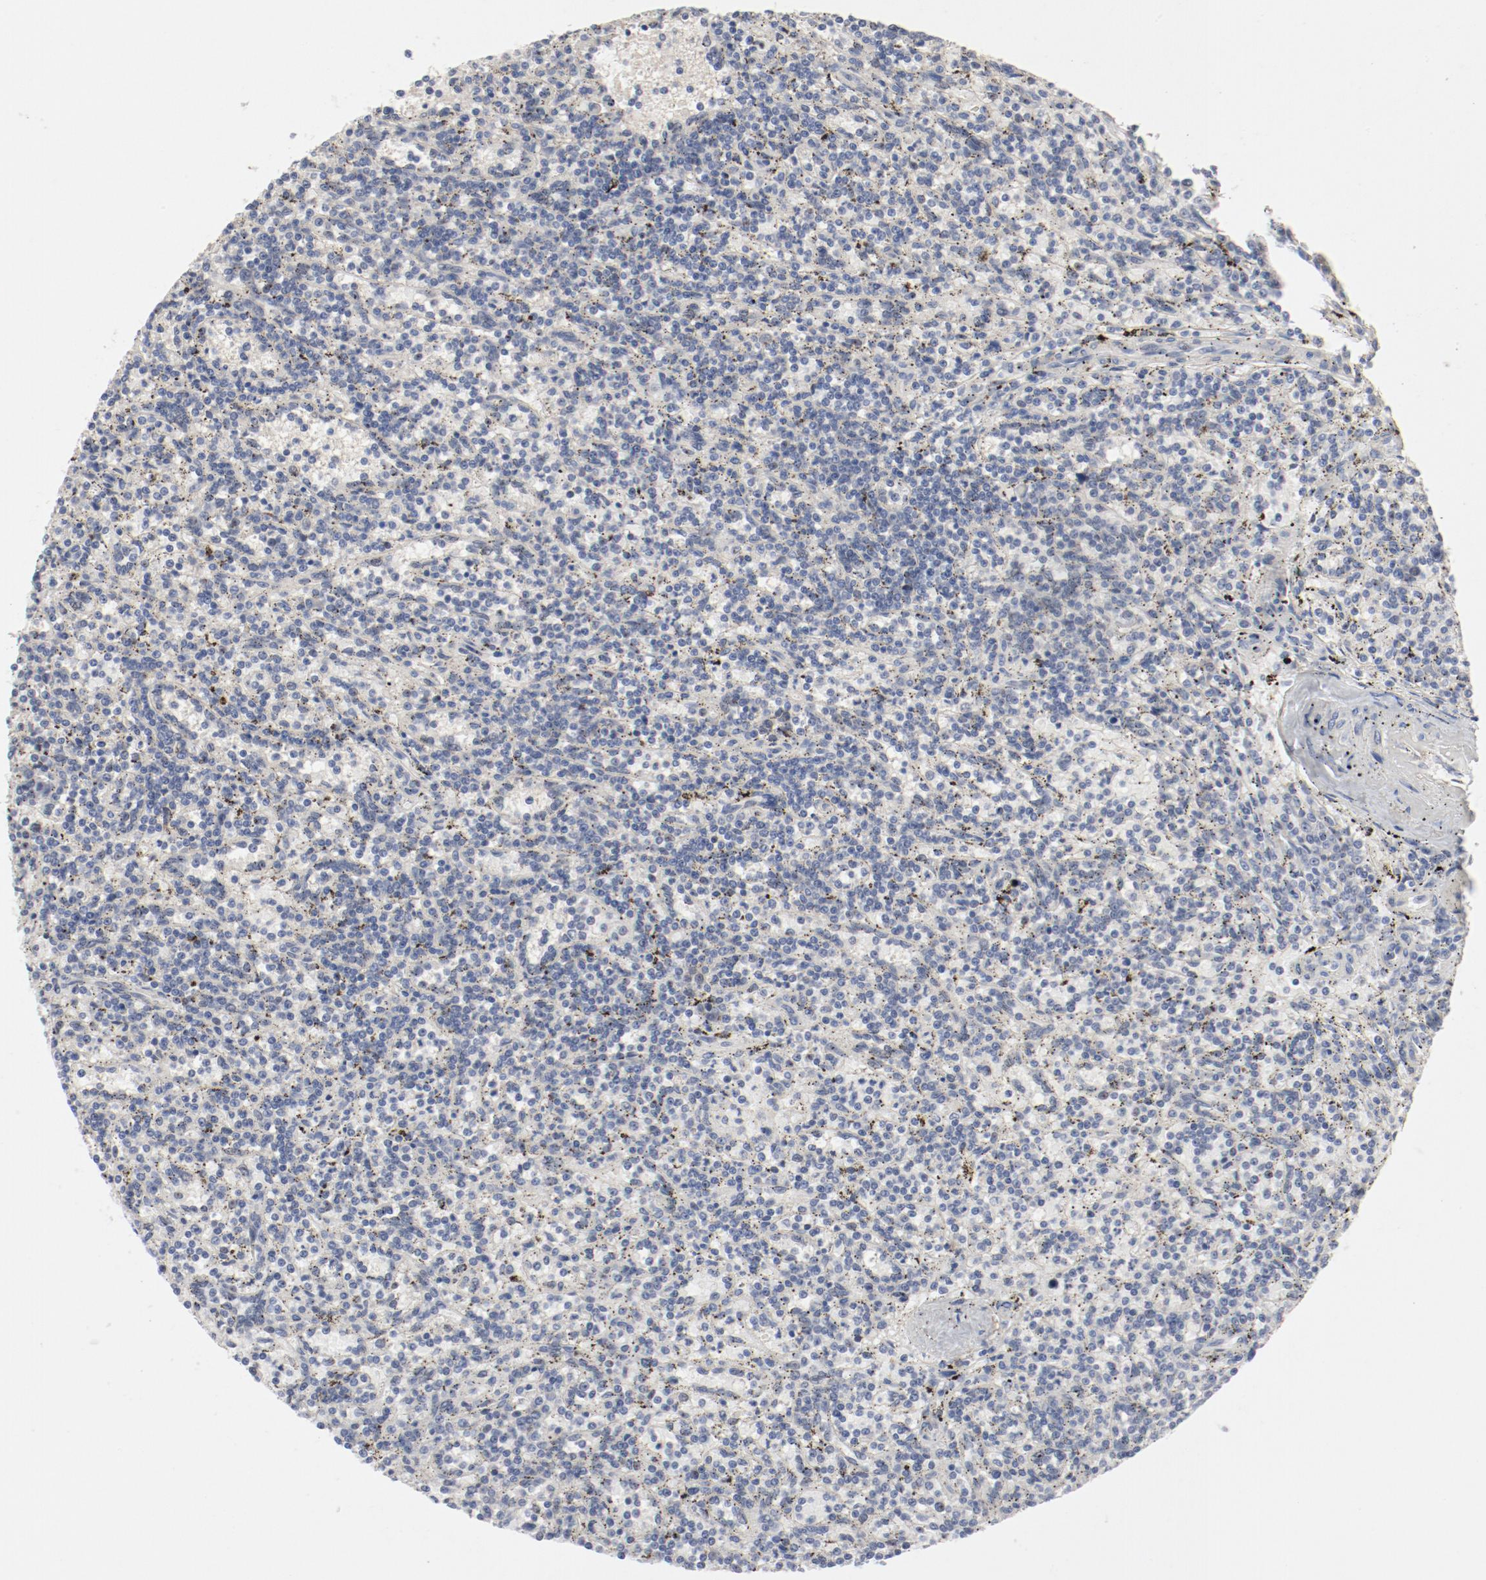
{"staining": {"intensity": "negative", "quantity": "none", "location": "none"}, "tissue": "lymphoma", "cell_type": "Tumor cells", "image_type": "cancer", "snomed": [{"axis": "morphology", "description": "Malignant lymphoma, non-Hodgkin's type, Low grade"}, {"axis": "topography", "description": "Spleen"}], "caption": "The photomicrograph shows no staining of tumor cells in low-grade malignant lymphoma, non-Hodgkin's type.", "gene": "CDK1", "patient": {"sex": "male", "age": 73}}